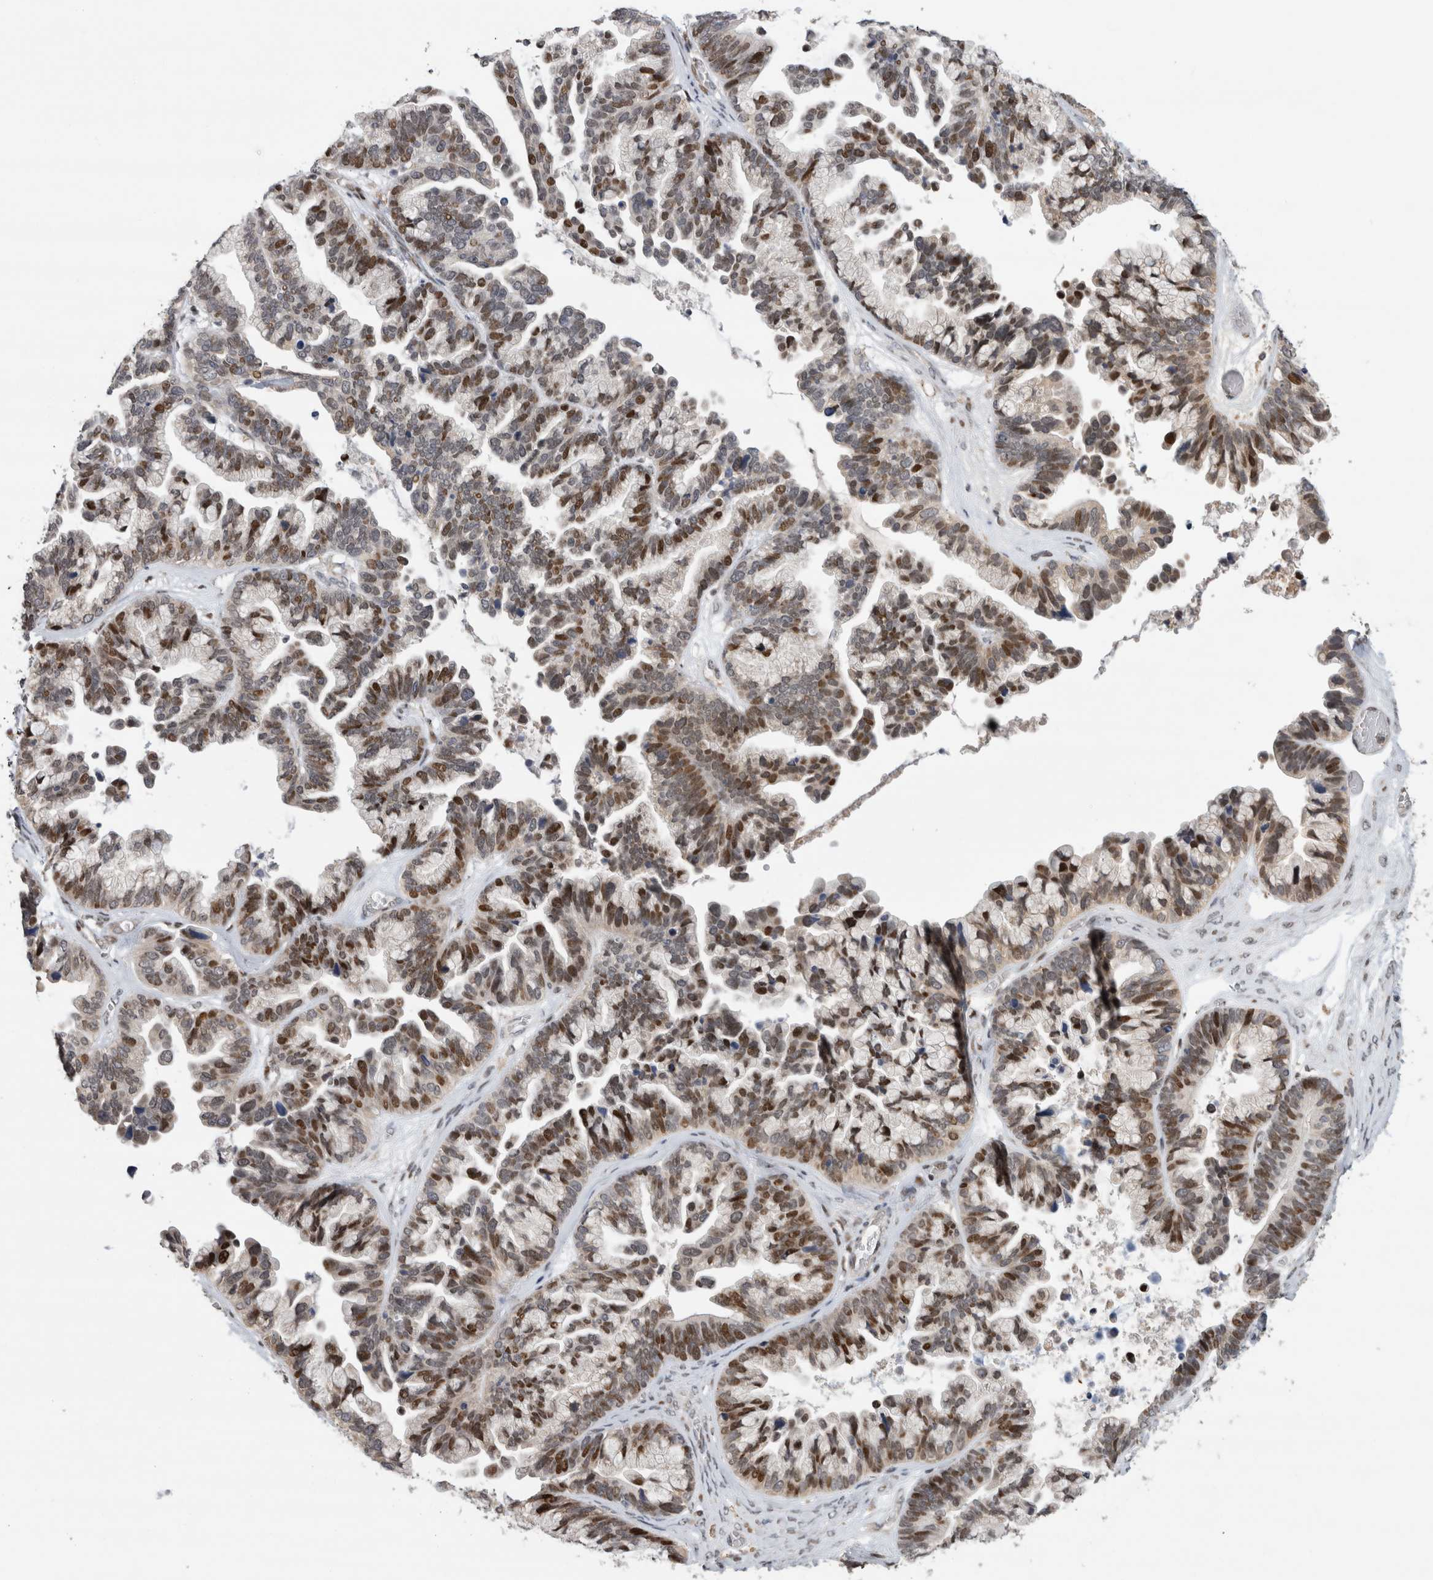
{"staining": {"intensity": "moderate", "quantity": ">75%", "location": "nuclear"}, "tissue": "ovarian cancer", "cell_type": "Tumor cells", "image_type": "cancer", "snomed": [{"axis": "morphology", "description": "Cystadenocarcinoma, serous, NOS"}, {"axis": "topography", "description": "Ovary"}], "caption": "DAB (3,3'-diaminobenzidine) immunohistochemical staining of human ovarian serous cystadenocarcinoma demonstrates moderate nuclear protein expression in approximately >75% of tumor cells.", "gene": "C8orf58", "patient": {"sex": "female", "age": 56}}